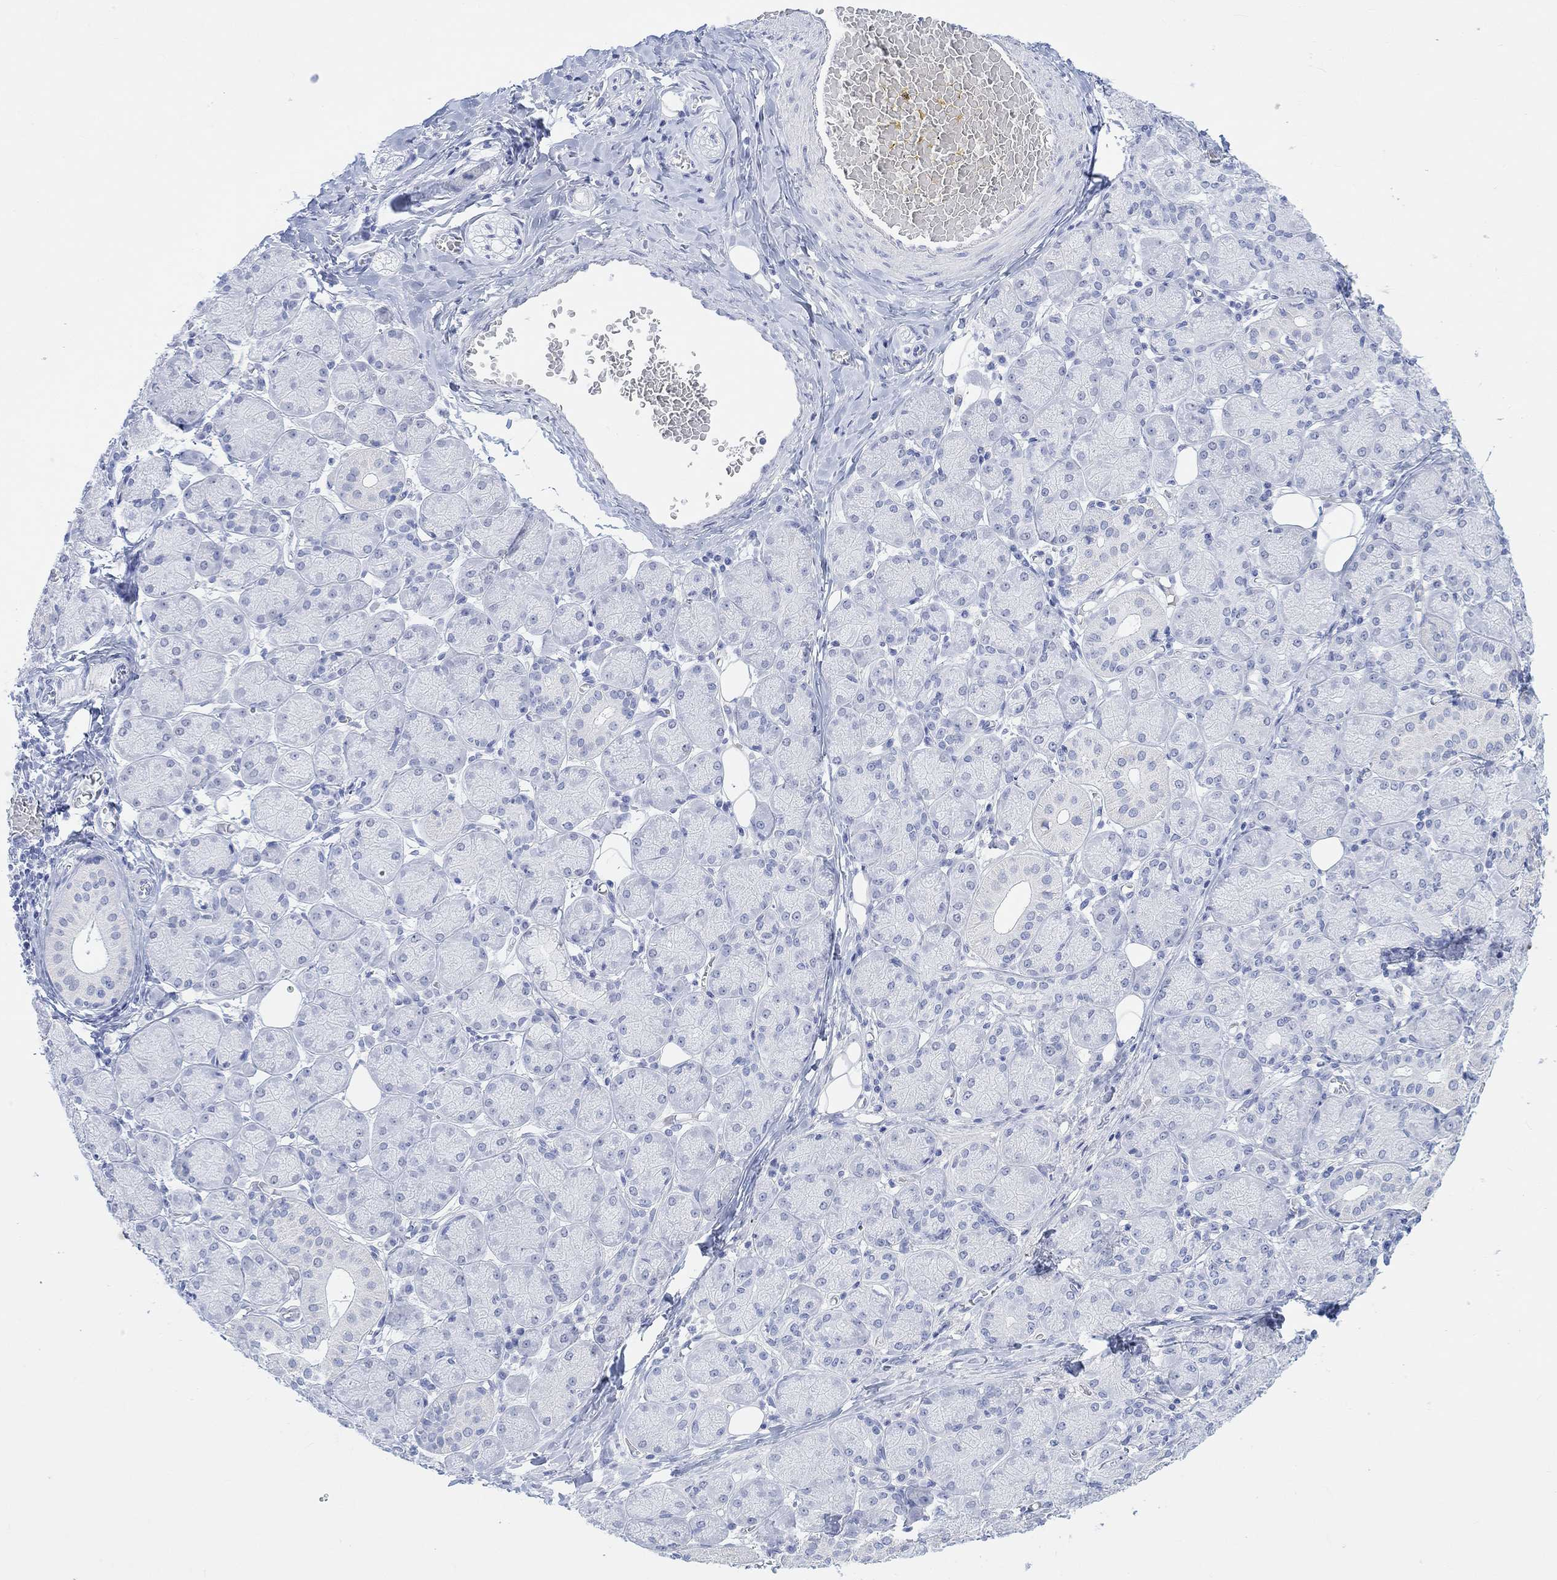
{"staining": {"intensity": "negative", "quantity": "none", "location": "none"}, "tissue": "salivary gland", "cell_type": "Glandular cells", "image_type": "normal", "snomed": [{"axis": "morphology", "description": "Normal tissue, NOS"}, {"axis": "topography", "description": "Salivary gland"}, {"axis": "topography", "description": "Peripheral nerve tissue"}], "caption": "This is an IHC image of benign salivary gland. There is no positivity in glandular cells.", "gene": "AK8", "patient": {"sex": "female", "age": 24}}